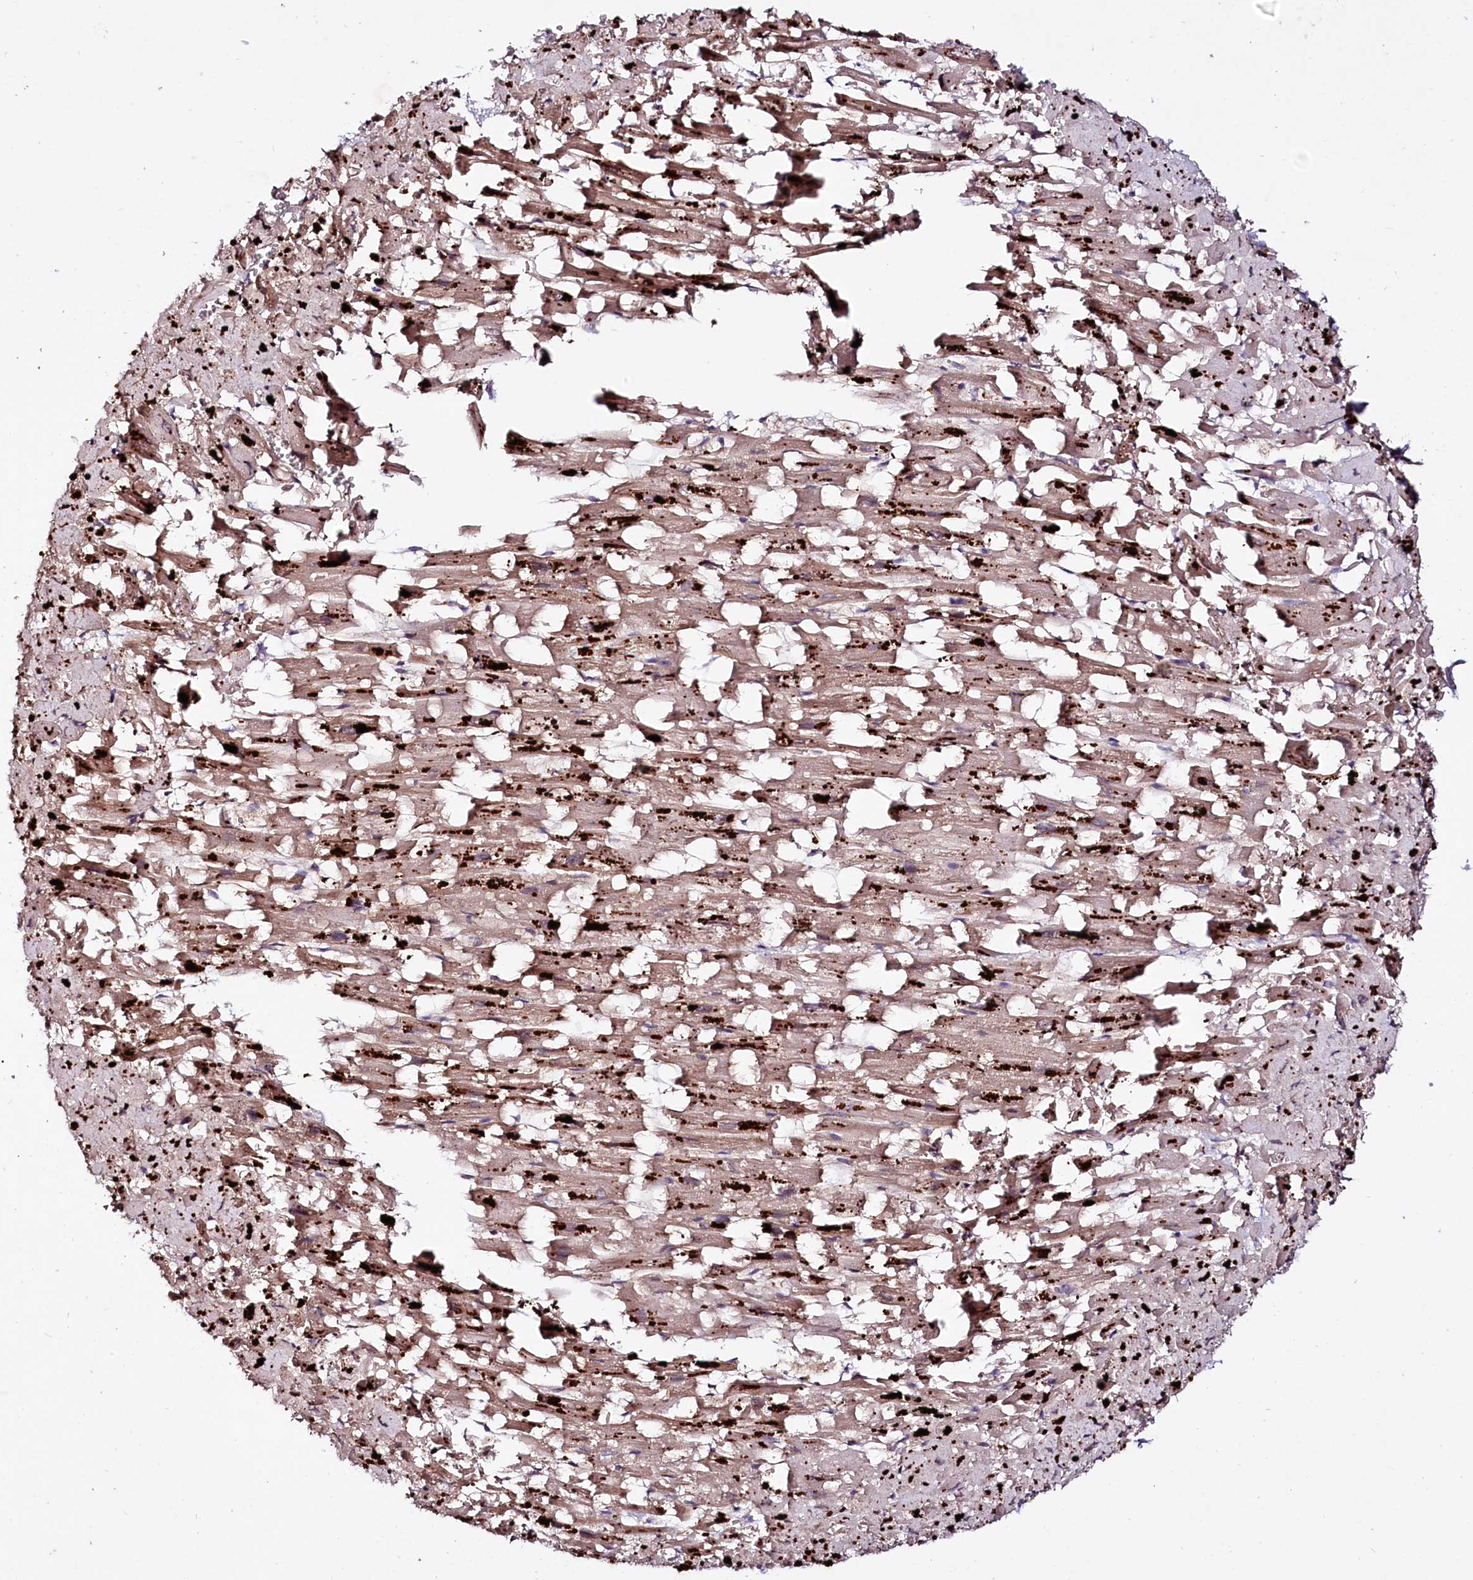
{"staining": {"intensity": "moderate", "quantity": ">75%", "location": "cytoplasmic/membranous"}, "tissue": "heart muscle", "cell_type": "Cardiomyocytes", "image_type": "normal", "snomed": [{"axis": "morphology", "description": "Normal tissue, NOS"}, {"axis": "topography", "description": "Heart"}], "caption": "This photomicrograph exhibits immunohistochemistry staining of unremarkable human heart muscle, with medium moderate cytoplasmic/membranous staining in approximately >75% of cardiomyocytes.", "gene": "TNPO3", "patient": {"sex": "female", "age": 64}}